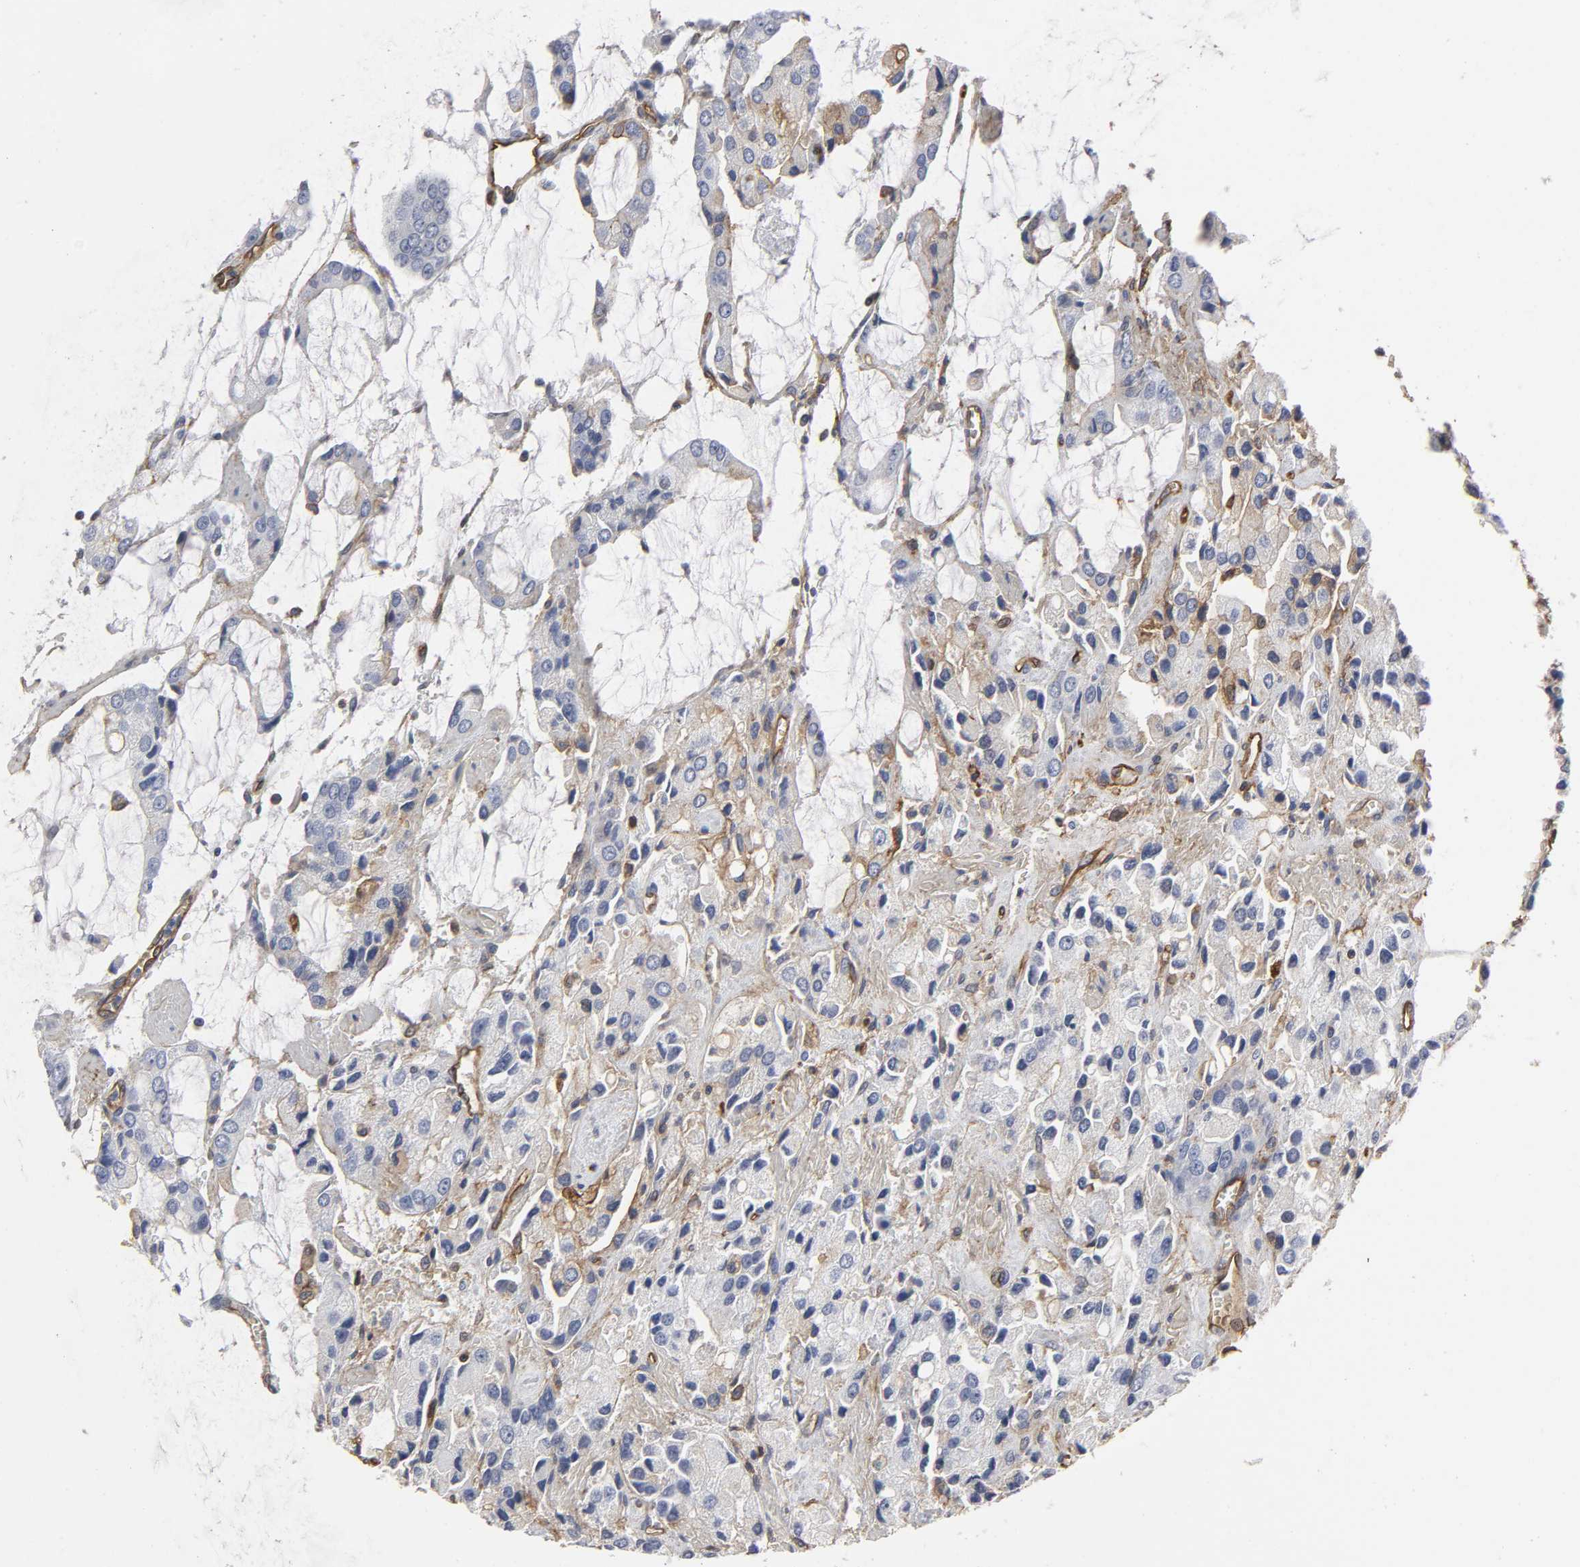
{"staining": {"intensity": "moderate", "quantity": "<25%", "location": "cytoplasmic/membranous"}, "tissue": "prostate cancer", "cell_type": "Tumor cells", "image_type": "cancer", "snomed": [{"axis": "morphology", "description": "Adenocarcinoma, High grade"}, {"axis": "topography", "description": "Prostate"}], "caption": "Tumor cells demonstrate moderate cytoplasmic/membranous staining in about <25% of cells in prostate adenocarcinoma (high-grade).", "gene": "ANXA2", "patient": {"sex": "male", "age": 67}}